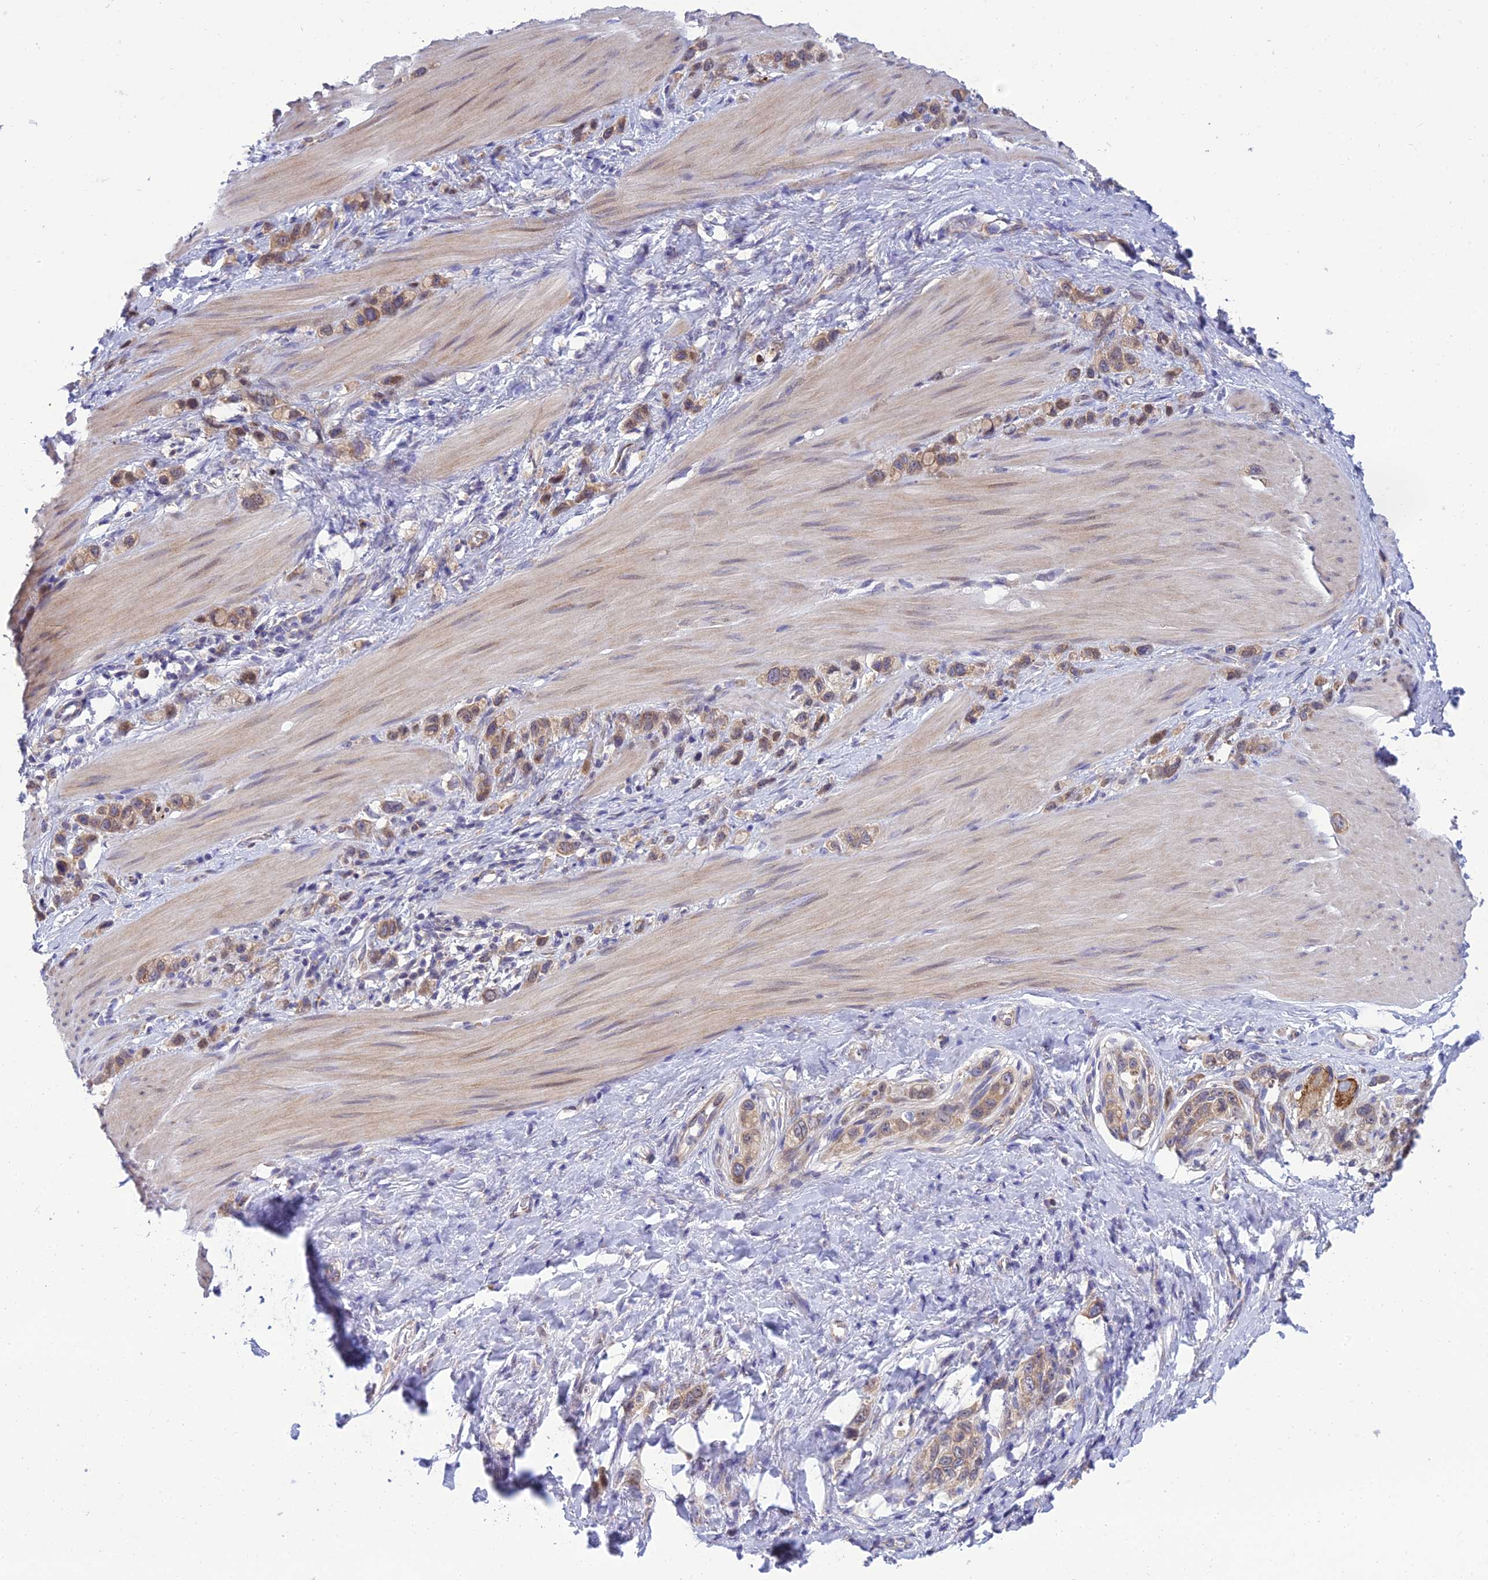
{"staining": {"intensity": "moderate", "quantity": ">75%", "location": "cytoplasmic/membranous"}, "tissue": "stomach cancer", "cell_type": "Tumor cells", "image_type": "cancer", "snomed": [{"axis": "morphology", "description": "Adenocarcinoma, NOS"}, {"axis": "topography", "description": "Stomach"}], "caption": "Human adenocarcinoma (stomach) stained for a protein (brown) reveals moderate cytoplasmic/membranous positive expression in about >75% of tumor cells.", "gene": "CLCN7", "patient": {"sex": "female", "age": 65}}